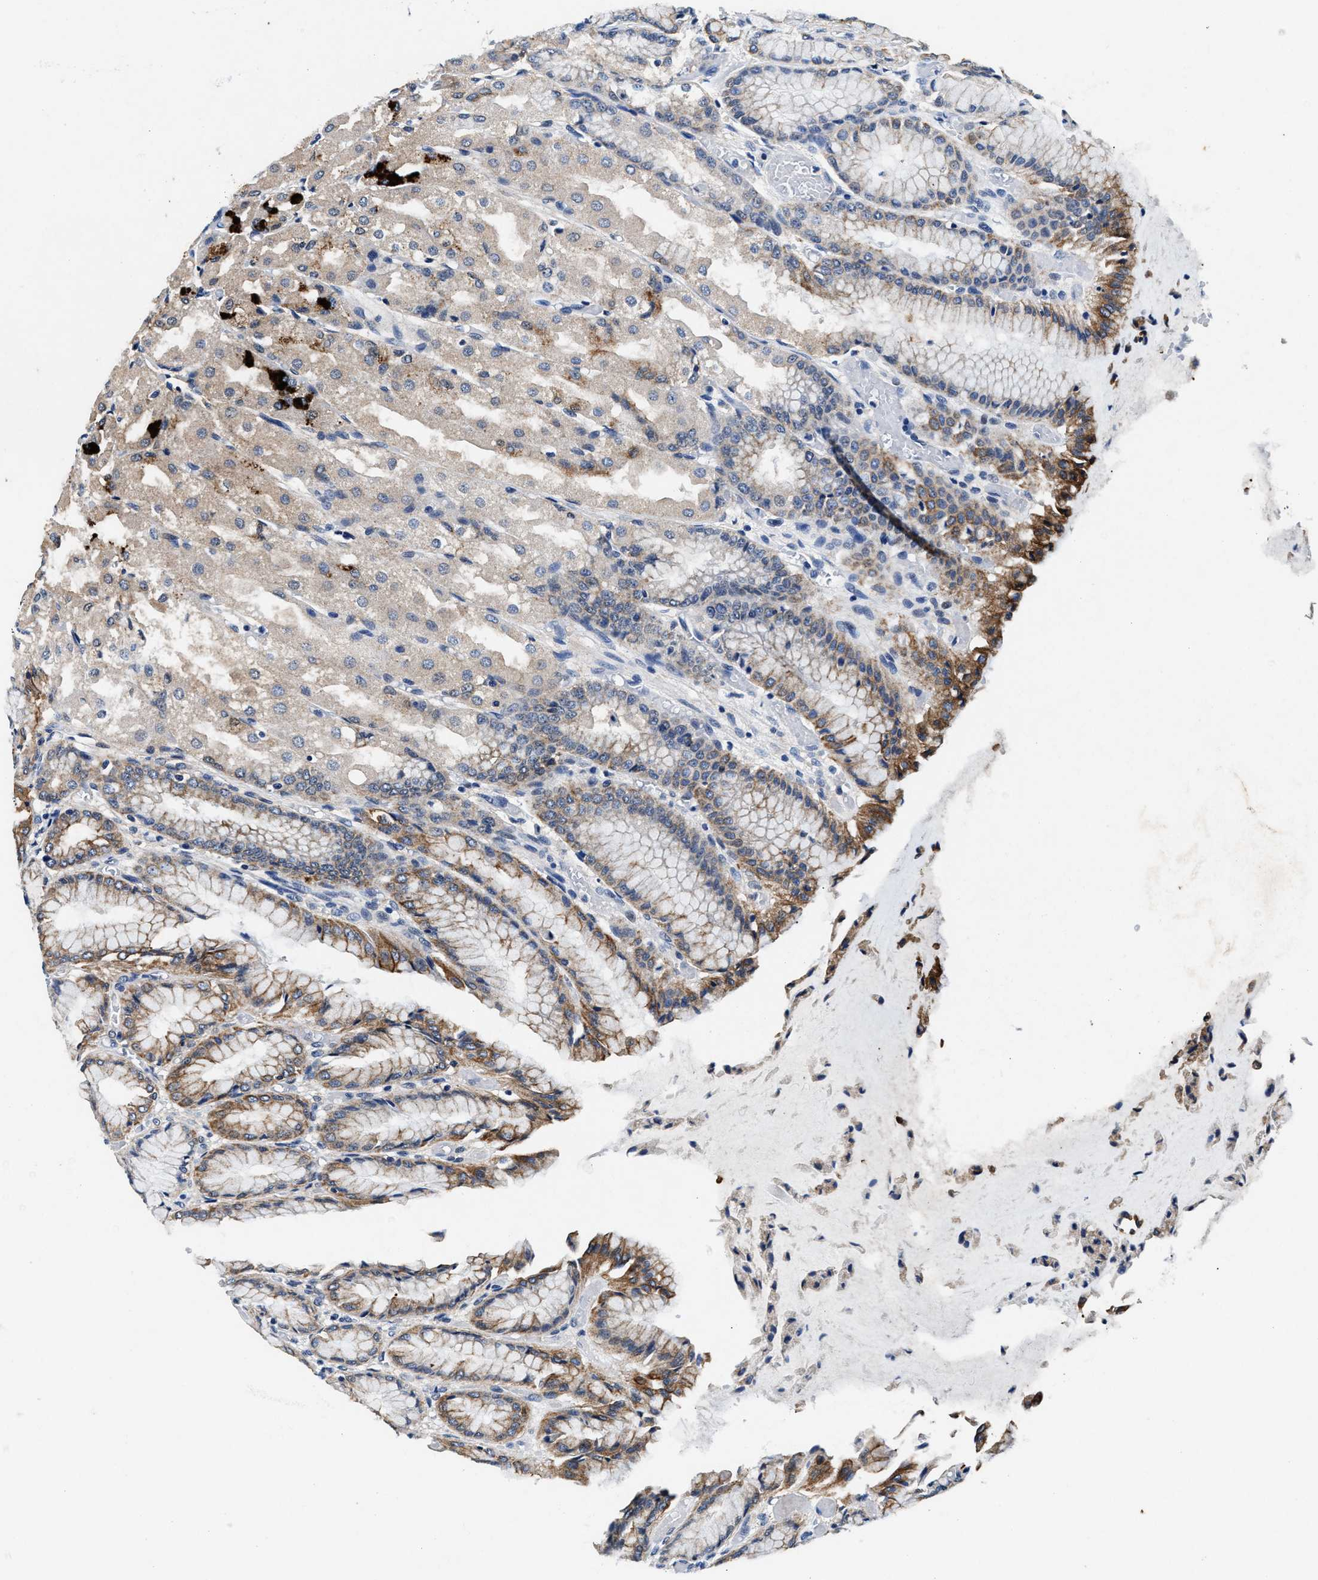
{"staining": {"intensity": "moderate", "quantity": "25%-75%", "location": "cytoplasmic/membranous"}, "tissue": "stomach", "cell_type": "Glandular cells", "image_type": "normal", "snomed": [{"axis": "morphology", "description": "Normal tissue, NOS"}, {"axis": "topography", "description": "Stomach, upper"}], "caption": "Protein expression analysis of benign human stomach reveals moderate cytoplasmic/membranous expression in approximately 25%-75% of glandular cells. (DAB IHC with brightfield microscopy, high magnification).", "gene": "SLC8A1", "patient": {"sex": "male", "age": 72}}